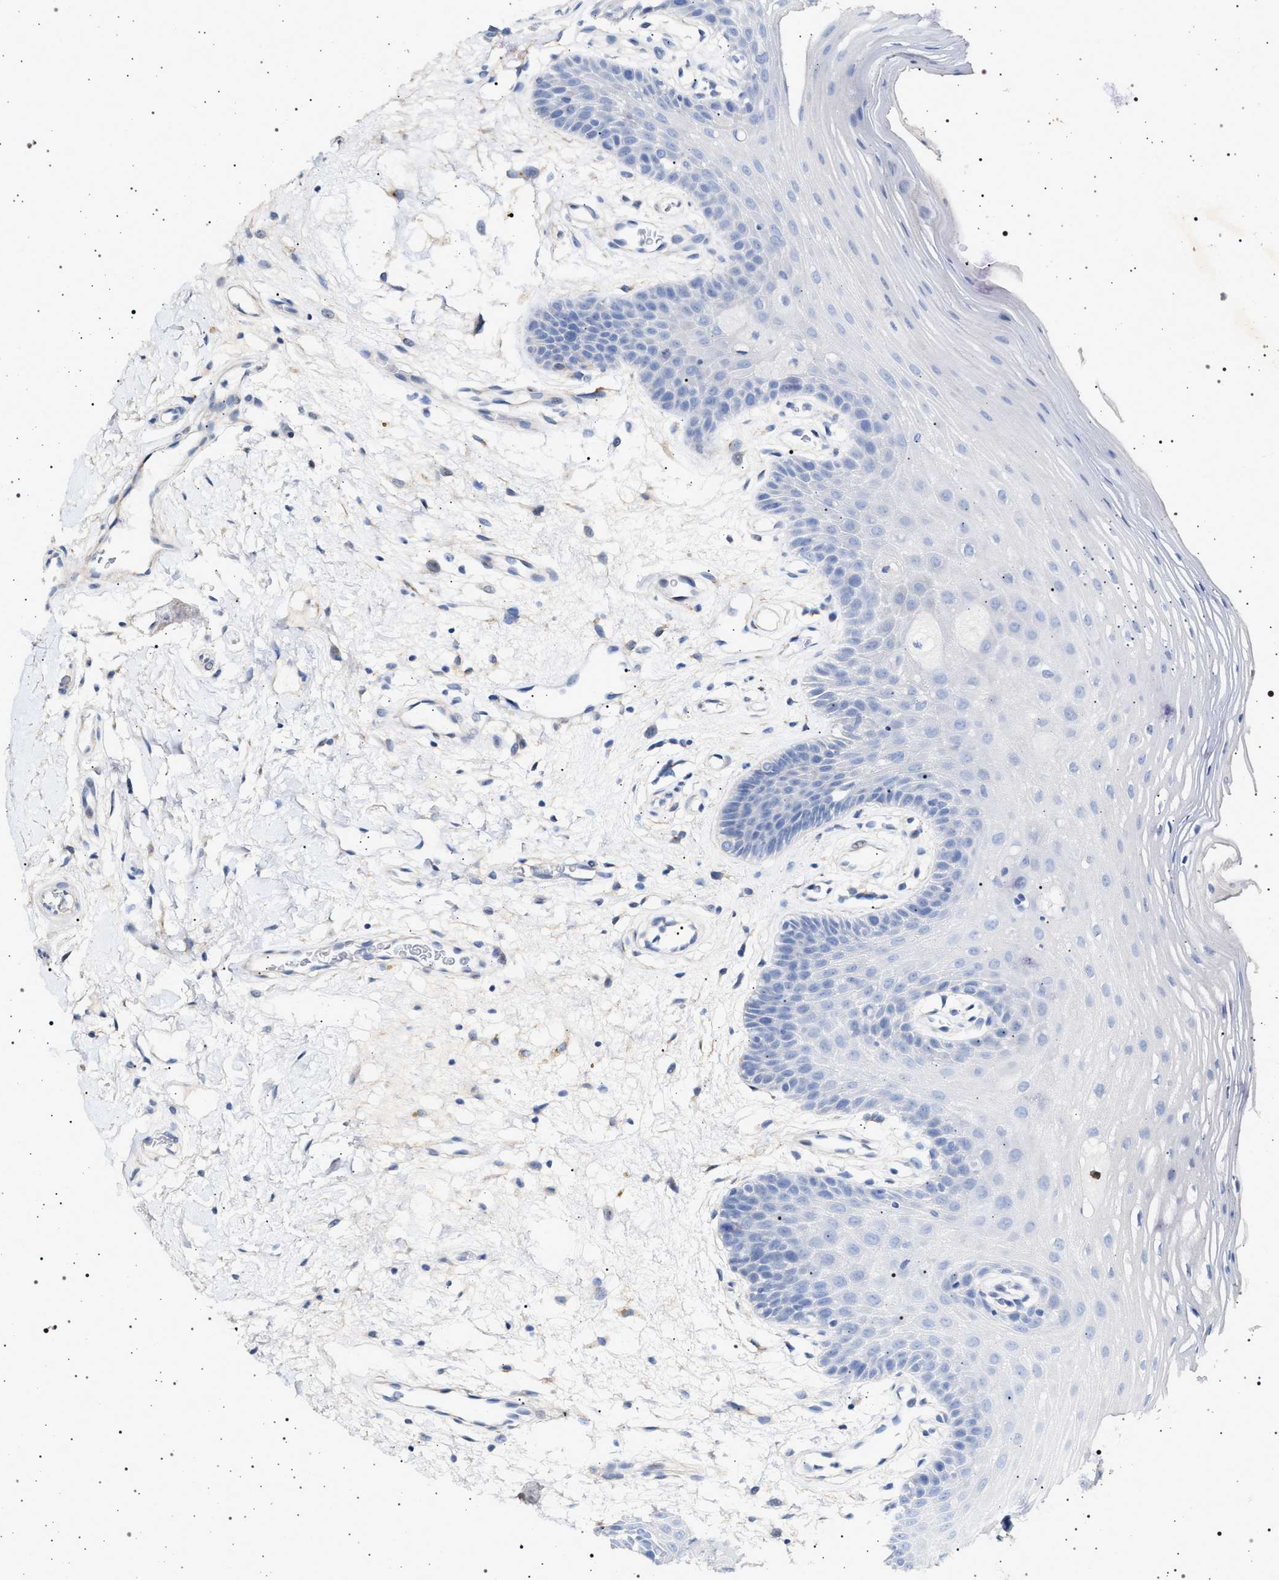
{"staining": {"intensity": "negative", "quantity": "none", "location": "none"}, "tissue": "oral mucosa", "cell_type": "Squamous epithelial cells", "image_type": "normal", "snomed": [{"axis": "morphology", "description": "Normal tissue, NOS"}, {"axis": "morphology", "description": "Squamous cell carcinoma, NOS"}, {"axis": "topography", "description": "Oral tissue"}, {"axis": "topography", "description": "Head-Neck"}], "caption": "High power microscopy micrograph of an immunohistochemistry (IHC) micrograph of benign oral mucosa, revealing no significant positivity in squamous epithelial cells.", "gene": "NAALADL2", "patient": {"sex": "male", "age": 71}}